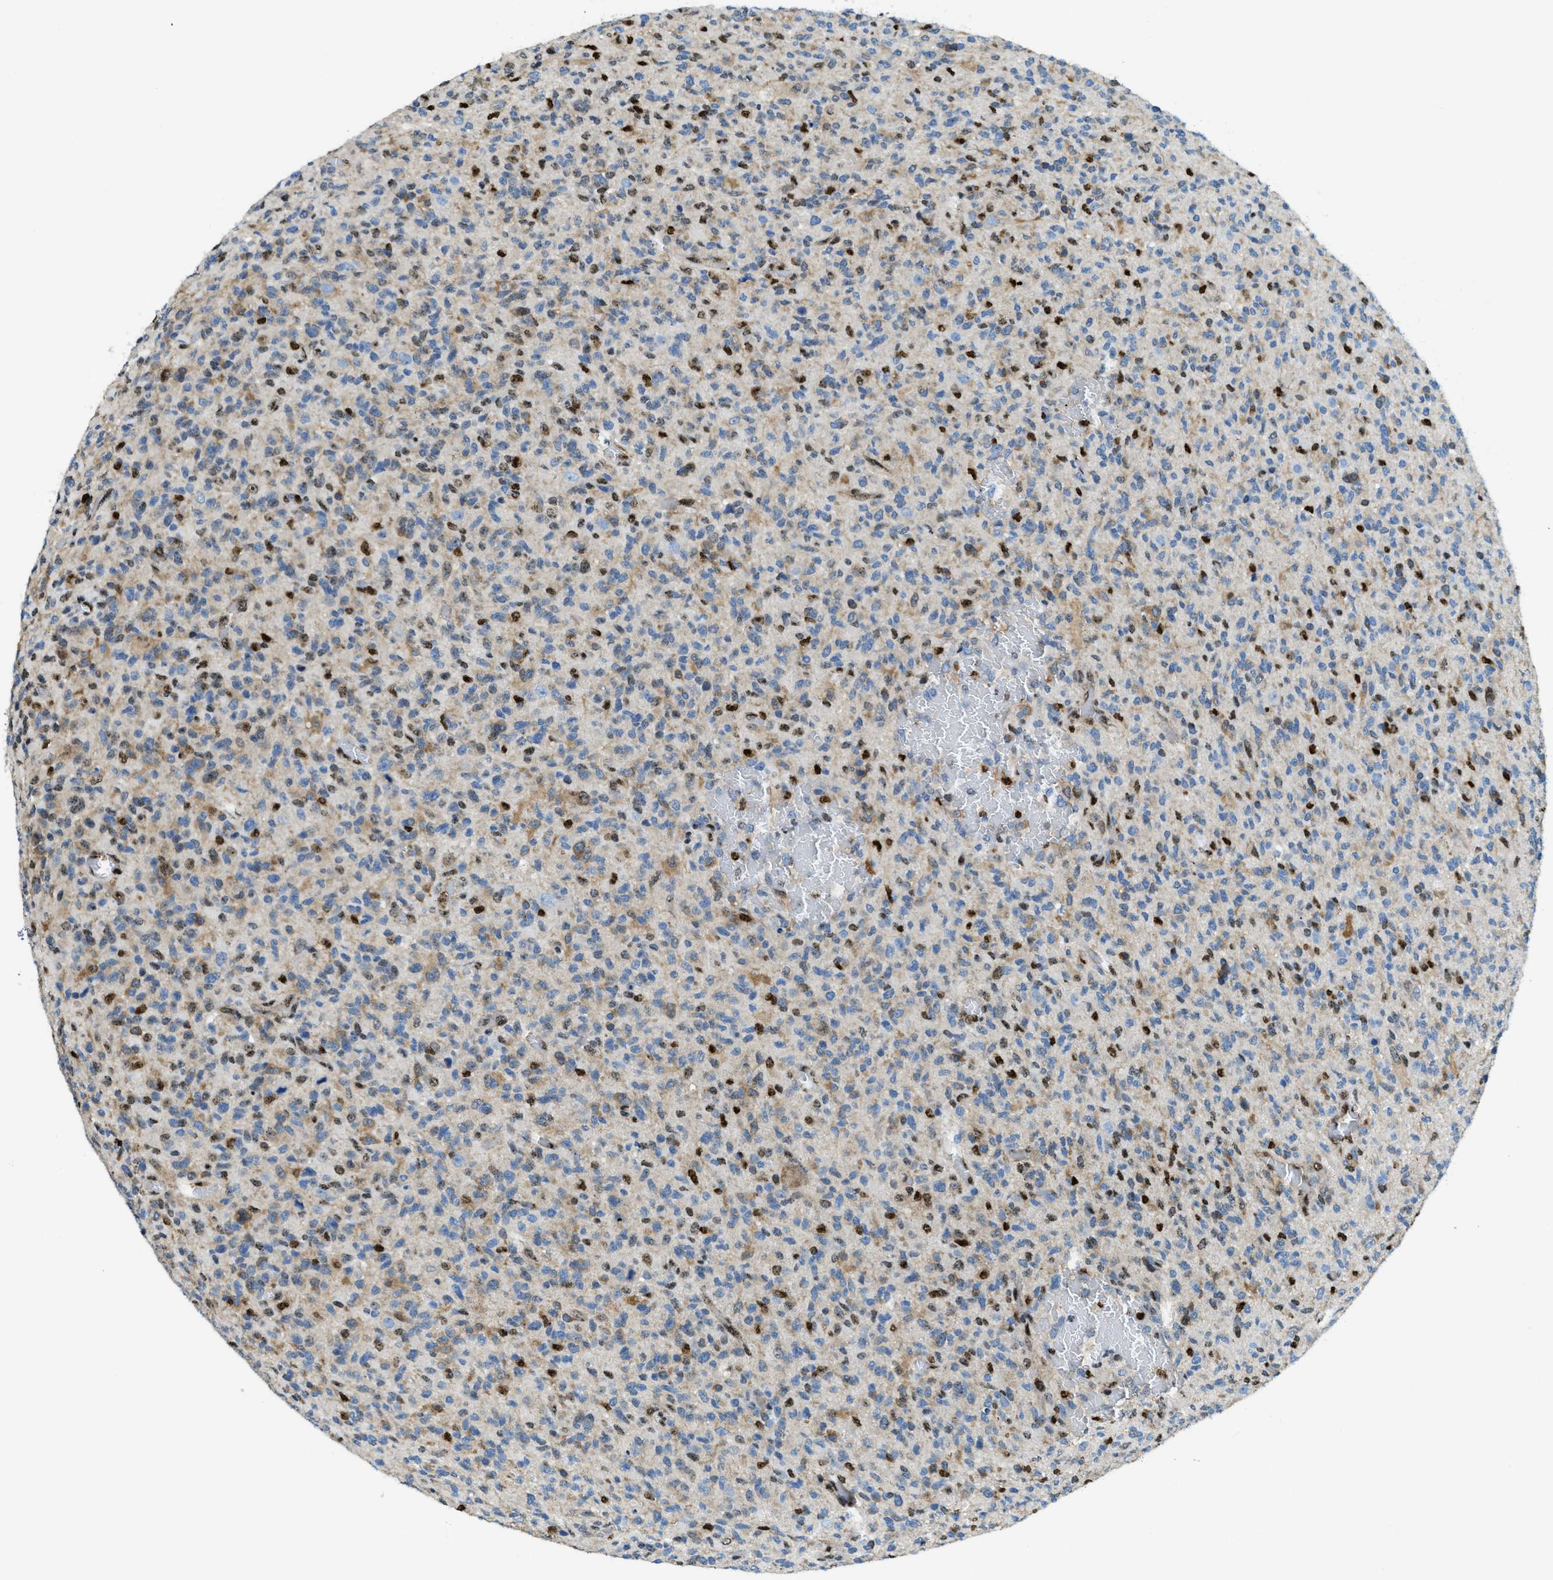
{"staining": {"intensity": "moderate", "quantity": "25%-75%", "location": "cytoplasmic/membranous,nuclear"}, "tissue": "glioma", "cell_type": "Tumor cells", "image_type": "cancer", "snomed": [{"axis": "morphology", "description": "Glioma, malignant, High grade"}, {"axis": "topography", "description": "Brain"}], "caption": "Immunohistochemical staining of human glioma shows medium levels of moderate cytoplasmic/membranous and nuclear protein staining in approximately 25%-75% of tumor cells. Nuclei are stained in blue.", "gene": "SP100", "patient": {"sex": "male", "age": 71}}